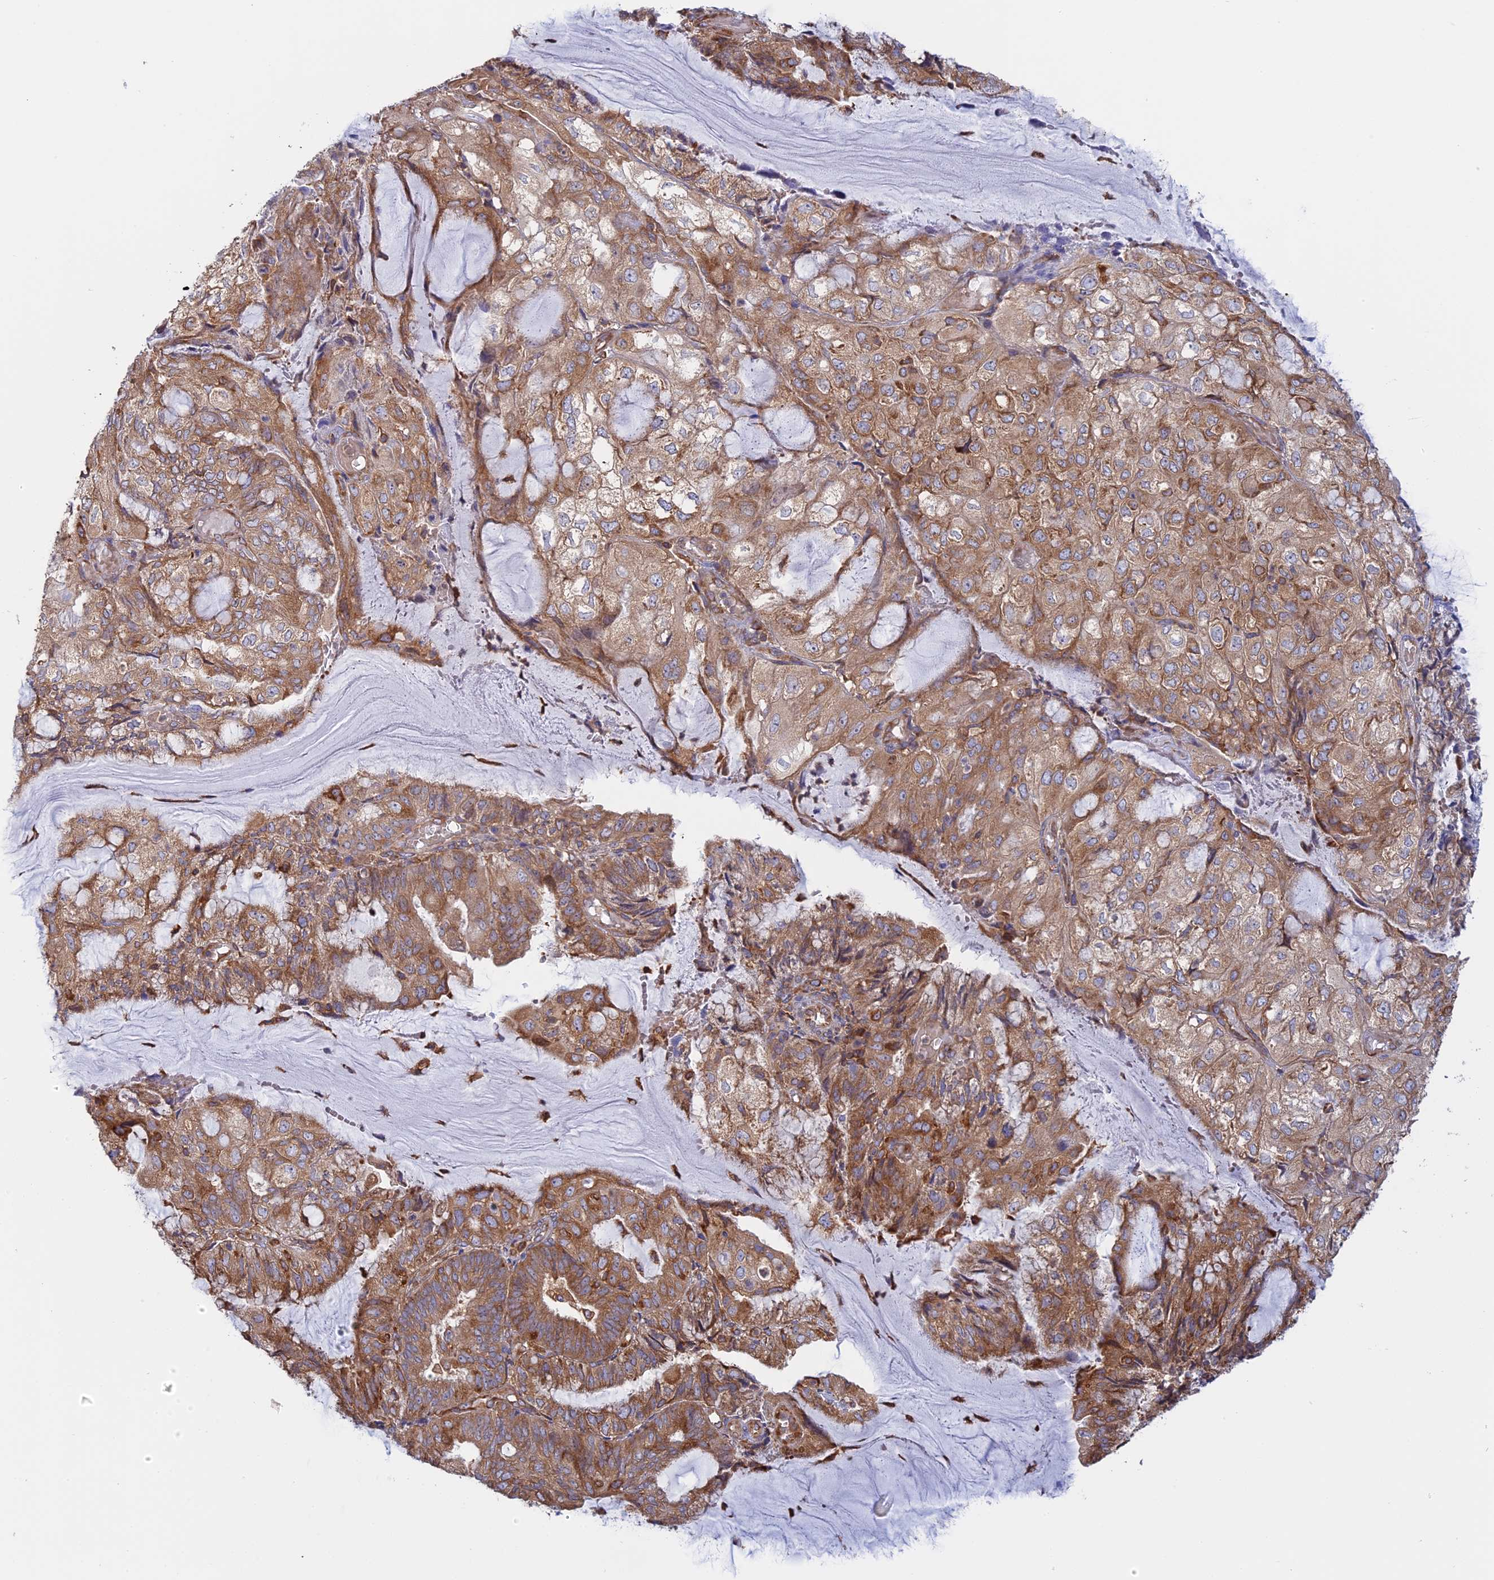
{"staining": {"intensity": "moderate", "quantity": ">75%", "location": "cytoplasmic/membranous"}, "tissue": "endometrial cancer", "cell_type": "Tumor cells", "image_type": "cancer", "snomed": [{"axis": "morphology", "description": "Adenocarcinoma, NOS"}, {"axis": "topography", "description": "Endometrium"}], "caption": "DAB (3,3'-diaminobenzidine) immunohistochemical staining of adenocarcinoma (endometrial) exhibits moderate cytoplasmic/membranous protein staining in about >75% of tumor cells. The protein of interest is stained brown, and the nuclei are stained in blue (DAB (3,3'-diaminobenzidine) IHC with brightfield microscopy, high magnification).", "gene": "GMIP", "patient": {"sex": "female", "age": 81}}